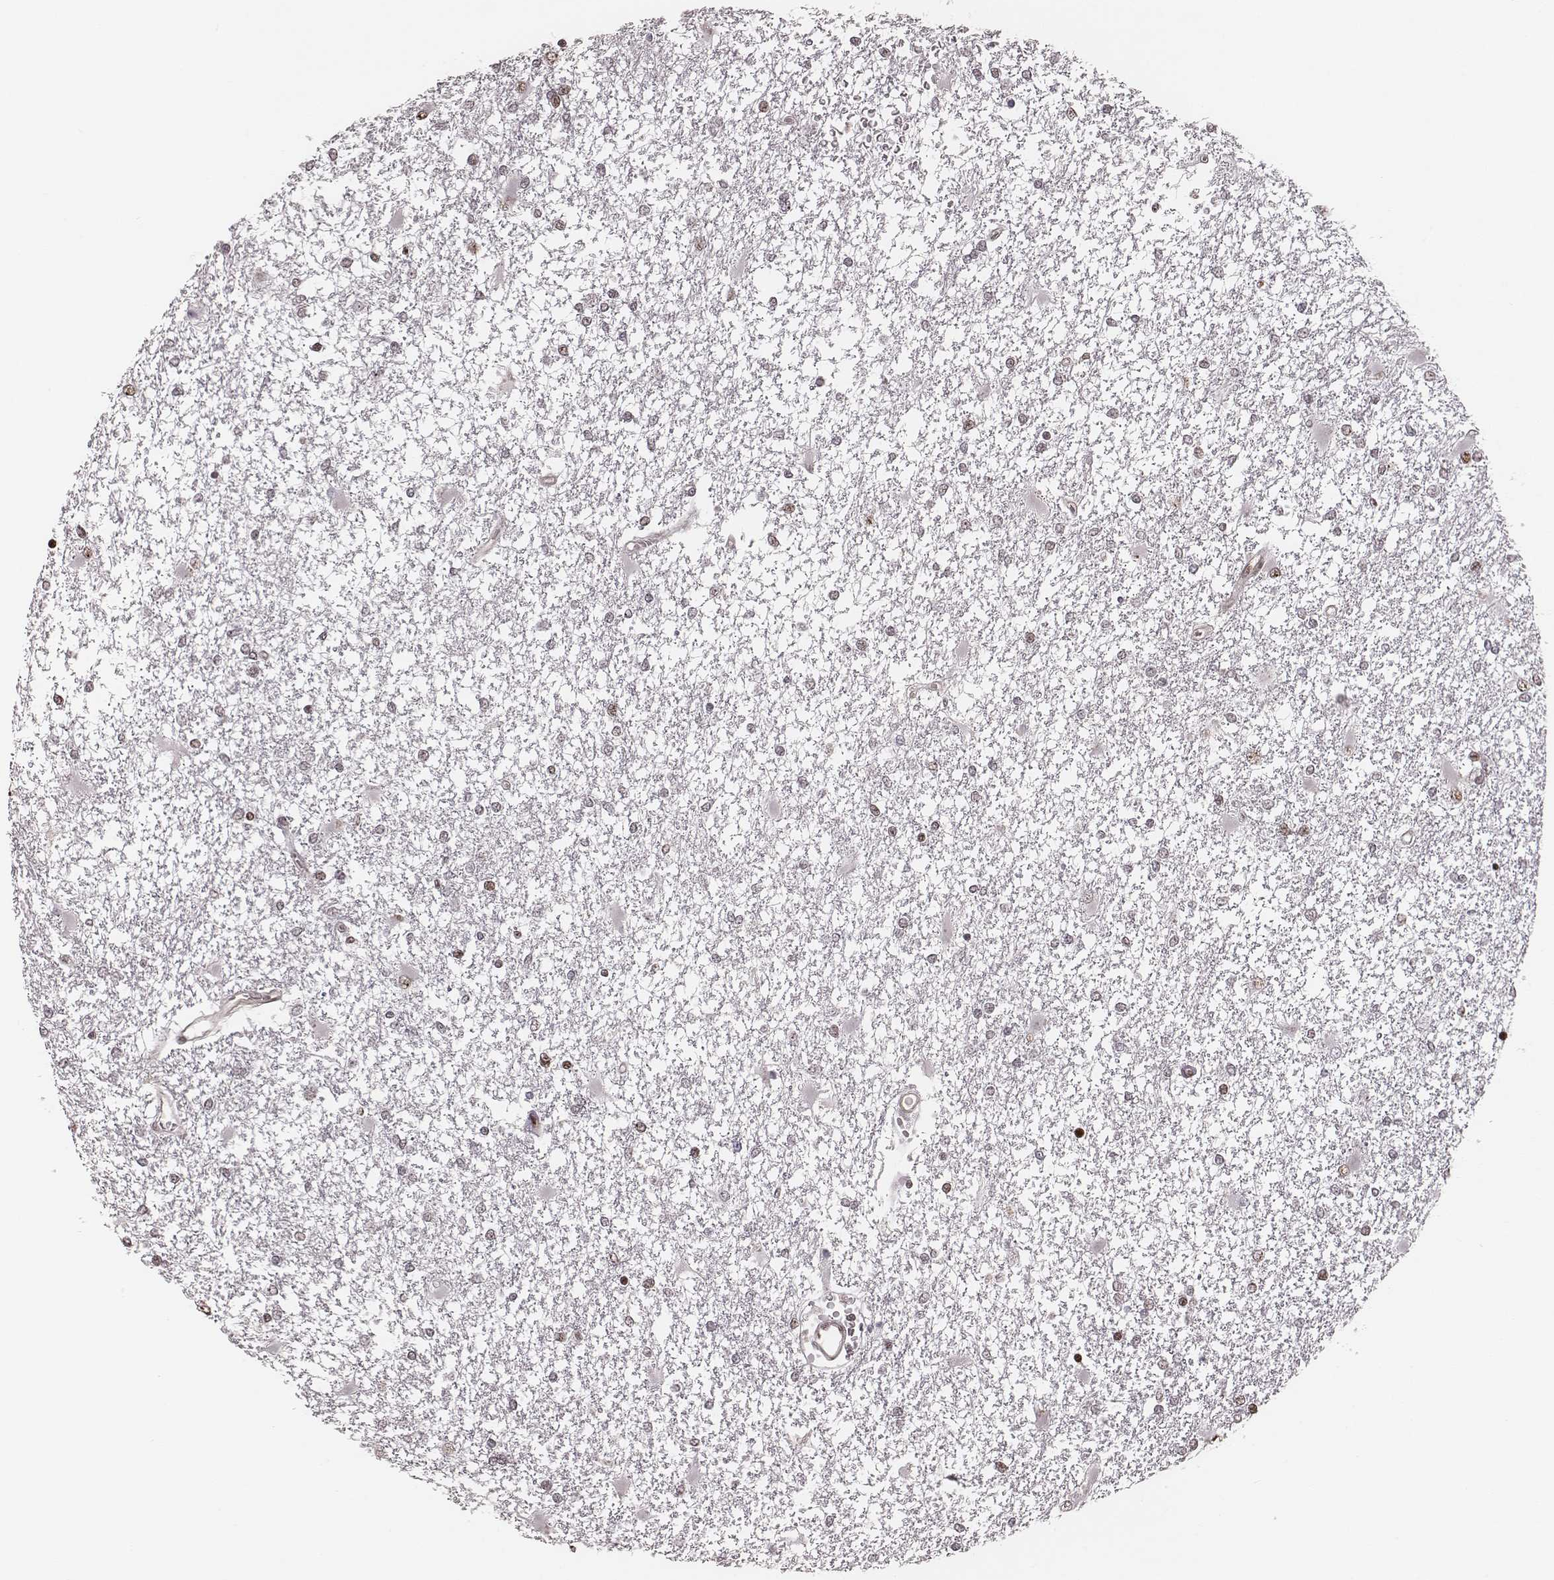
{"staining": {"intensity": "moderate", "quantity": "<25%", "location": "nuclear"}, "tissue": "glioma", "cell_type": "Tumor cells", "image_type": "cancer", "snomed": [{"axis": "morphology", "description": "Glioma, malignant, High grade"}, {"axis": "topography", "description": "Cerebral cortex"}], "caption": "Immunohistochemistry (DAB) staining of glioma exhibits moderate nuclear protein staining in approximately <25% of tumor cells. (brown staining indicates protein expression, while blue staining denotes nuclei).", "gene": "VRK3", "patient": {"sex": "male", "age": 79}}